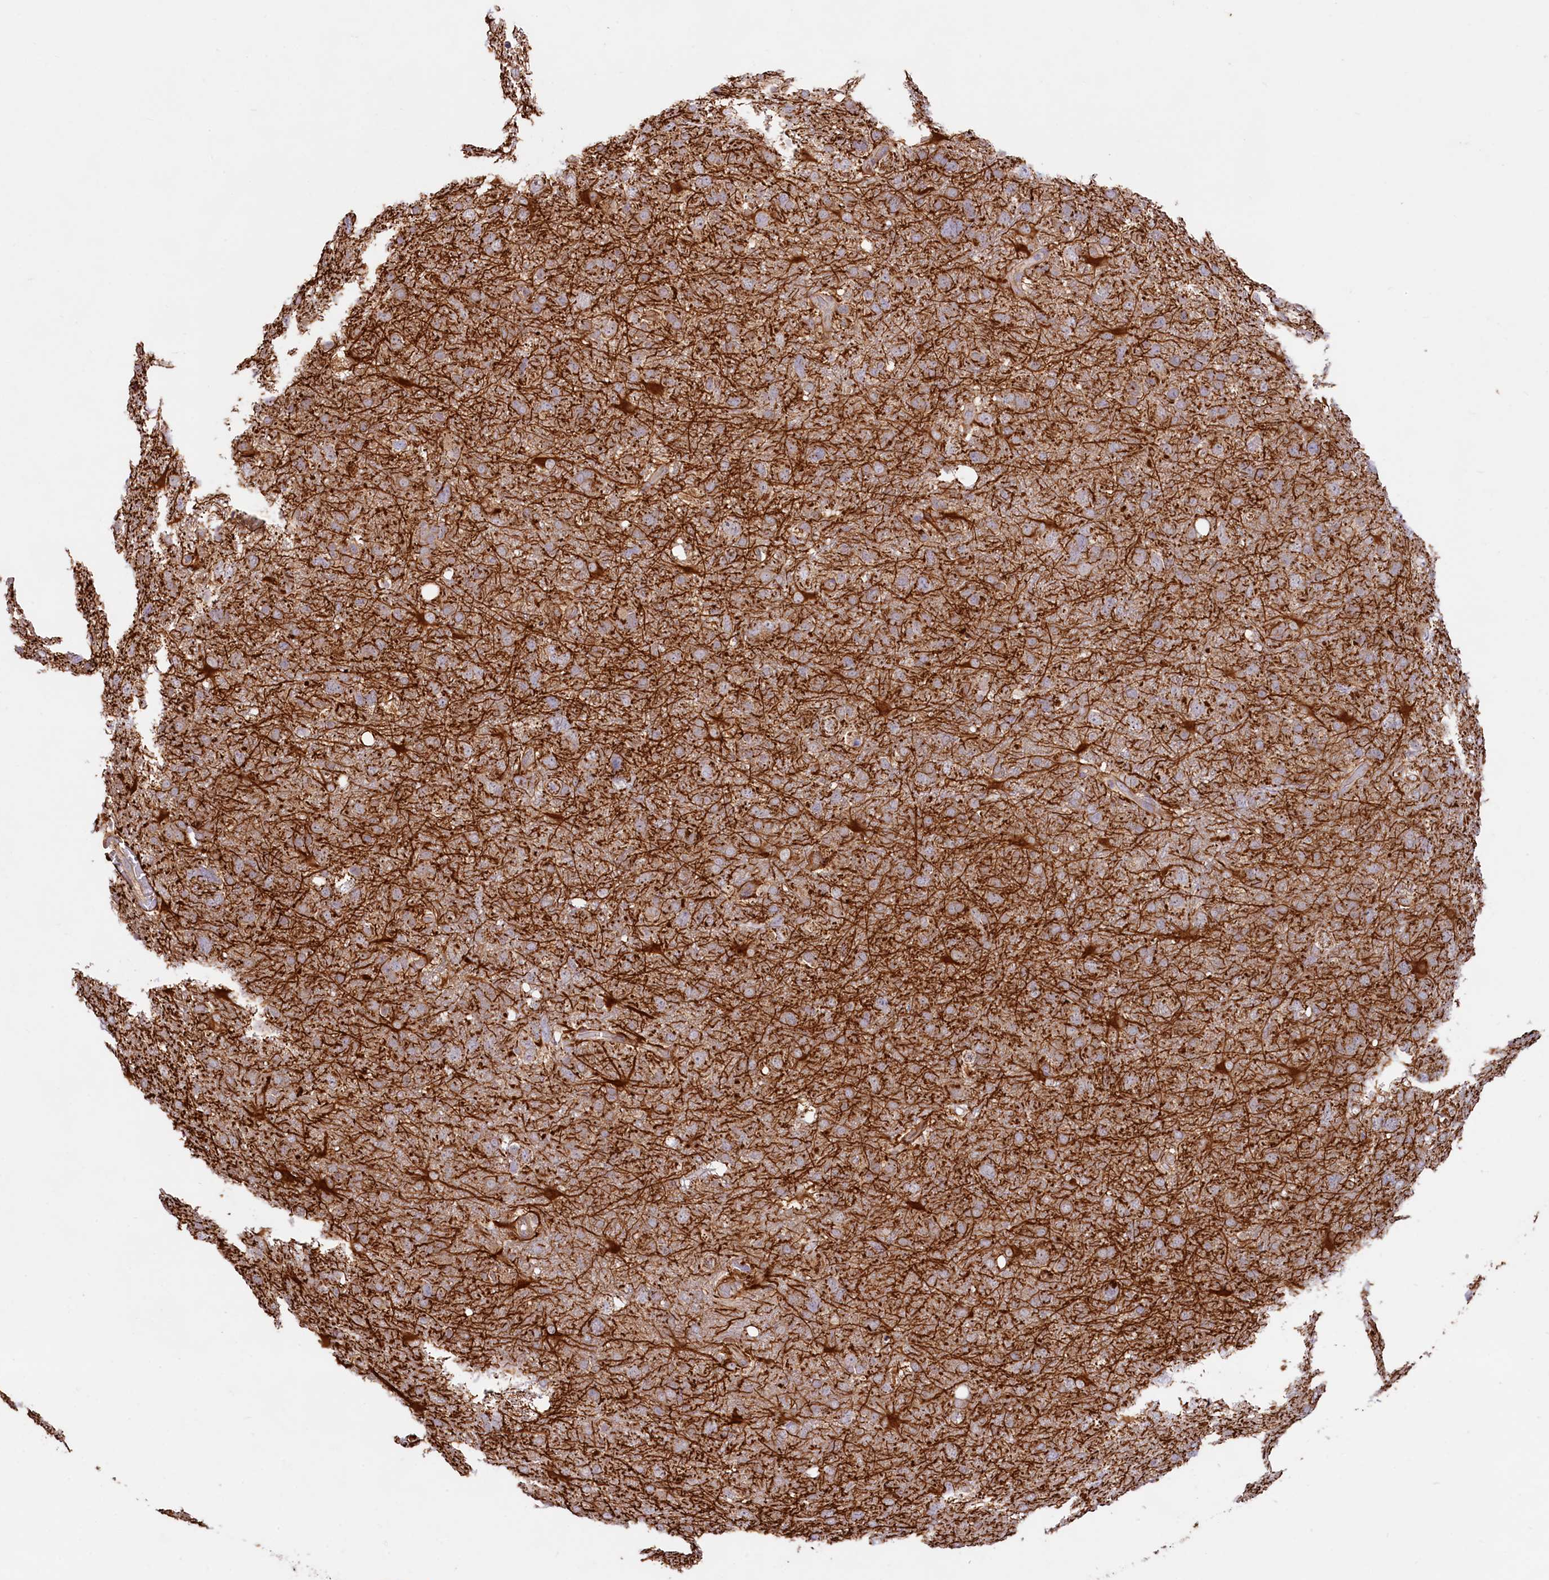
{"staining": {"intensity": "weak", "quantity": "25%-75%", "location": "cytoplasmic/membranous"}, "tissue": "glioma", "cell_type": "Tumor cells", "image_type": "cancer", "snomed": [{"axis": "morphology", "description": "Glioma, malignant, High grade"}, {"axis": "topography", "description": "Brain"}], "caption": "High-grade glioma (malignant) stained with IHC displays weak cytoplasmic/membranous expression in approximately 25%-75% of tumor cells.", "gene": "CIAO3", "patient": {"sex": "male", "age": 61}}